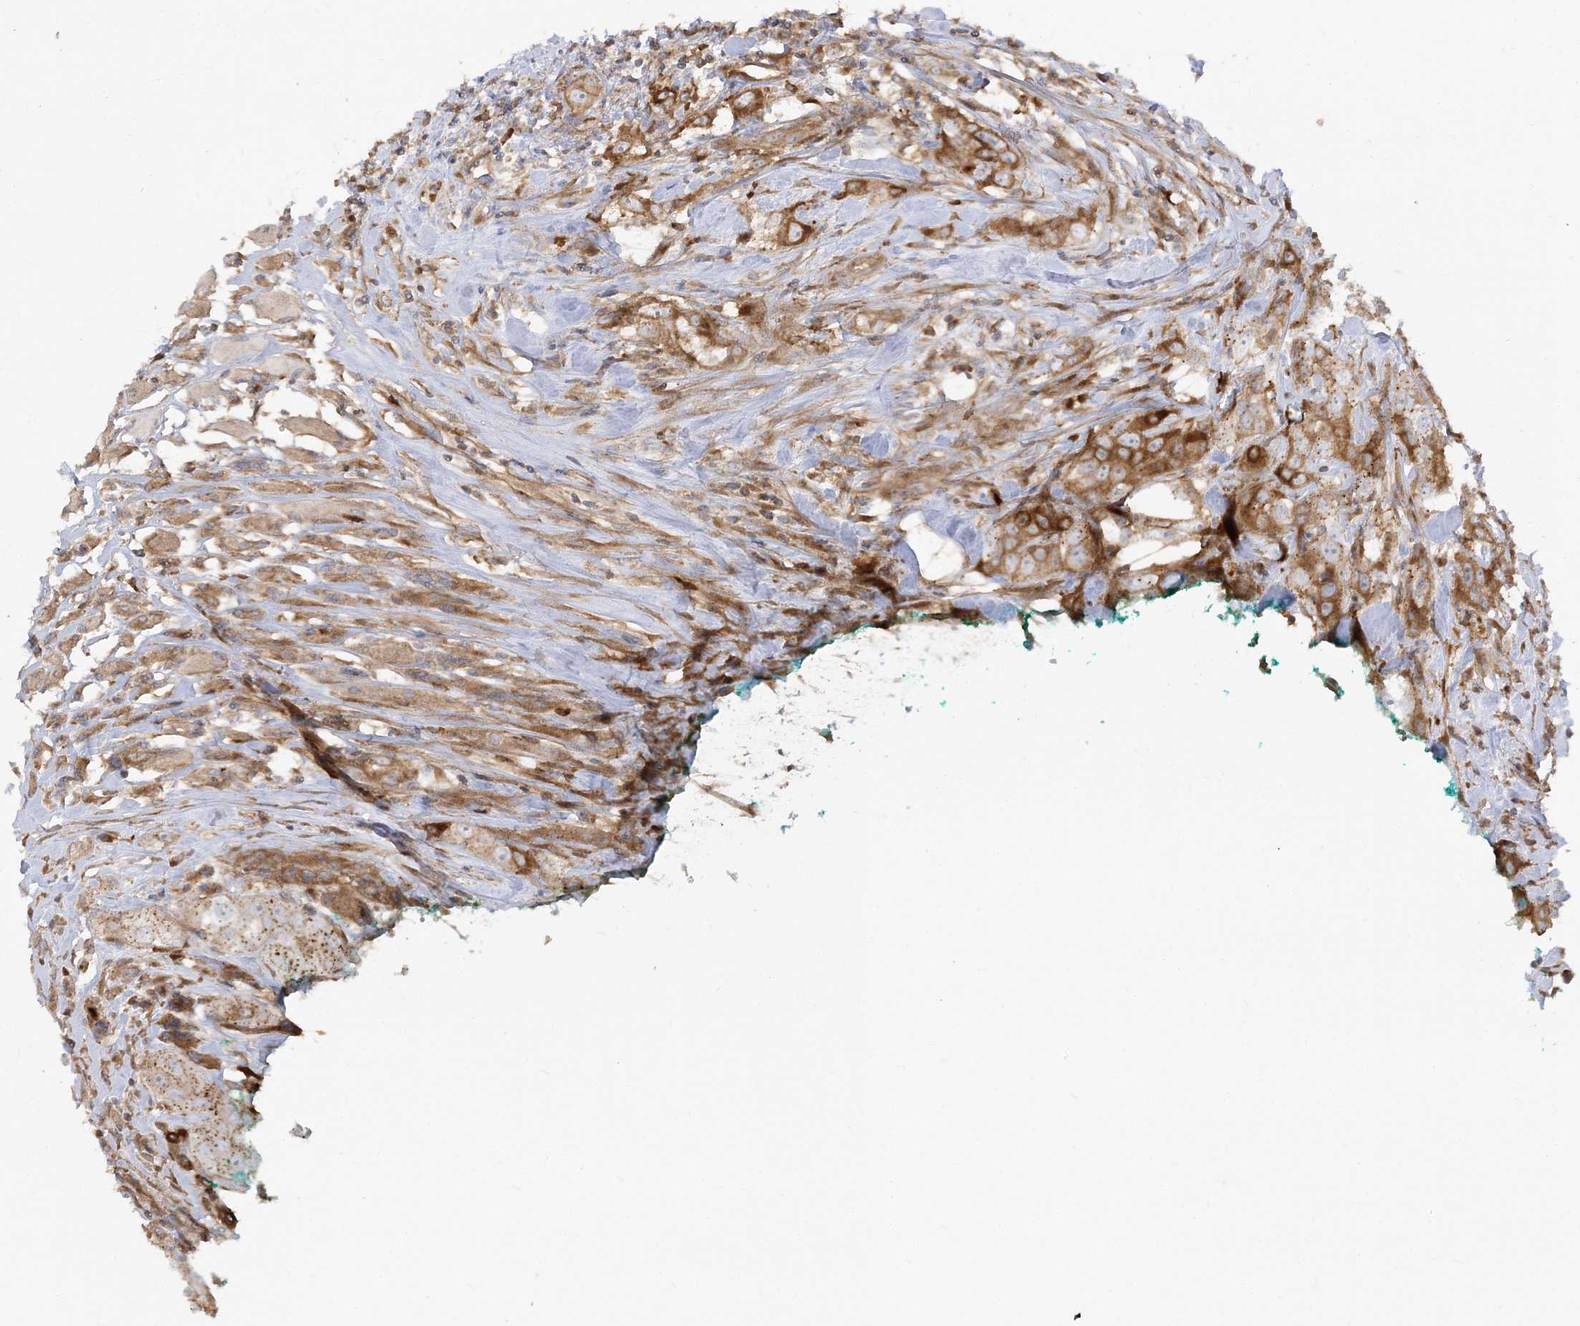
{"staining": {"intensity": "moderate", "quantity": ">75%", "location": "cytoplasmic/membranous"}, "tissue": "head and neck cancer", "cell_type": "Tumor cells", "image_type": "cancer", "snomed": [{"axis": "morphology", "description": "Normal tissue, NOS"}, {"axis": "morphology", "description": "Squamous cell carcinoma, NOS"}, {"axis": "topography", "description": "Skeletal muscle"}, {"axis": "topography", "description": "Head-Neck"}], "caption": "DAB (3,3'-diaminobenzidine) immunohistochemical staining of head and neck squamous cell carcinoma reveals moderate cytoplasmic/membranous protein positivity in approximately >75% of tumor cells. Using DAB (3,3'-diaminobenzidine) (brown) and hematoxylin (blue) stains, captured at high magnification using brightfield microscopy.", "gene": "STAM", "patient": {"sex": "male", "age": 51}}